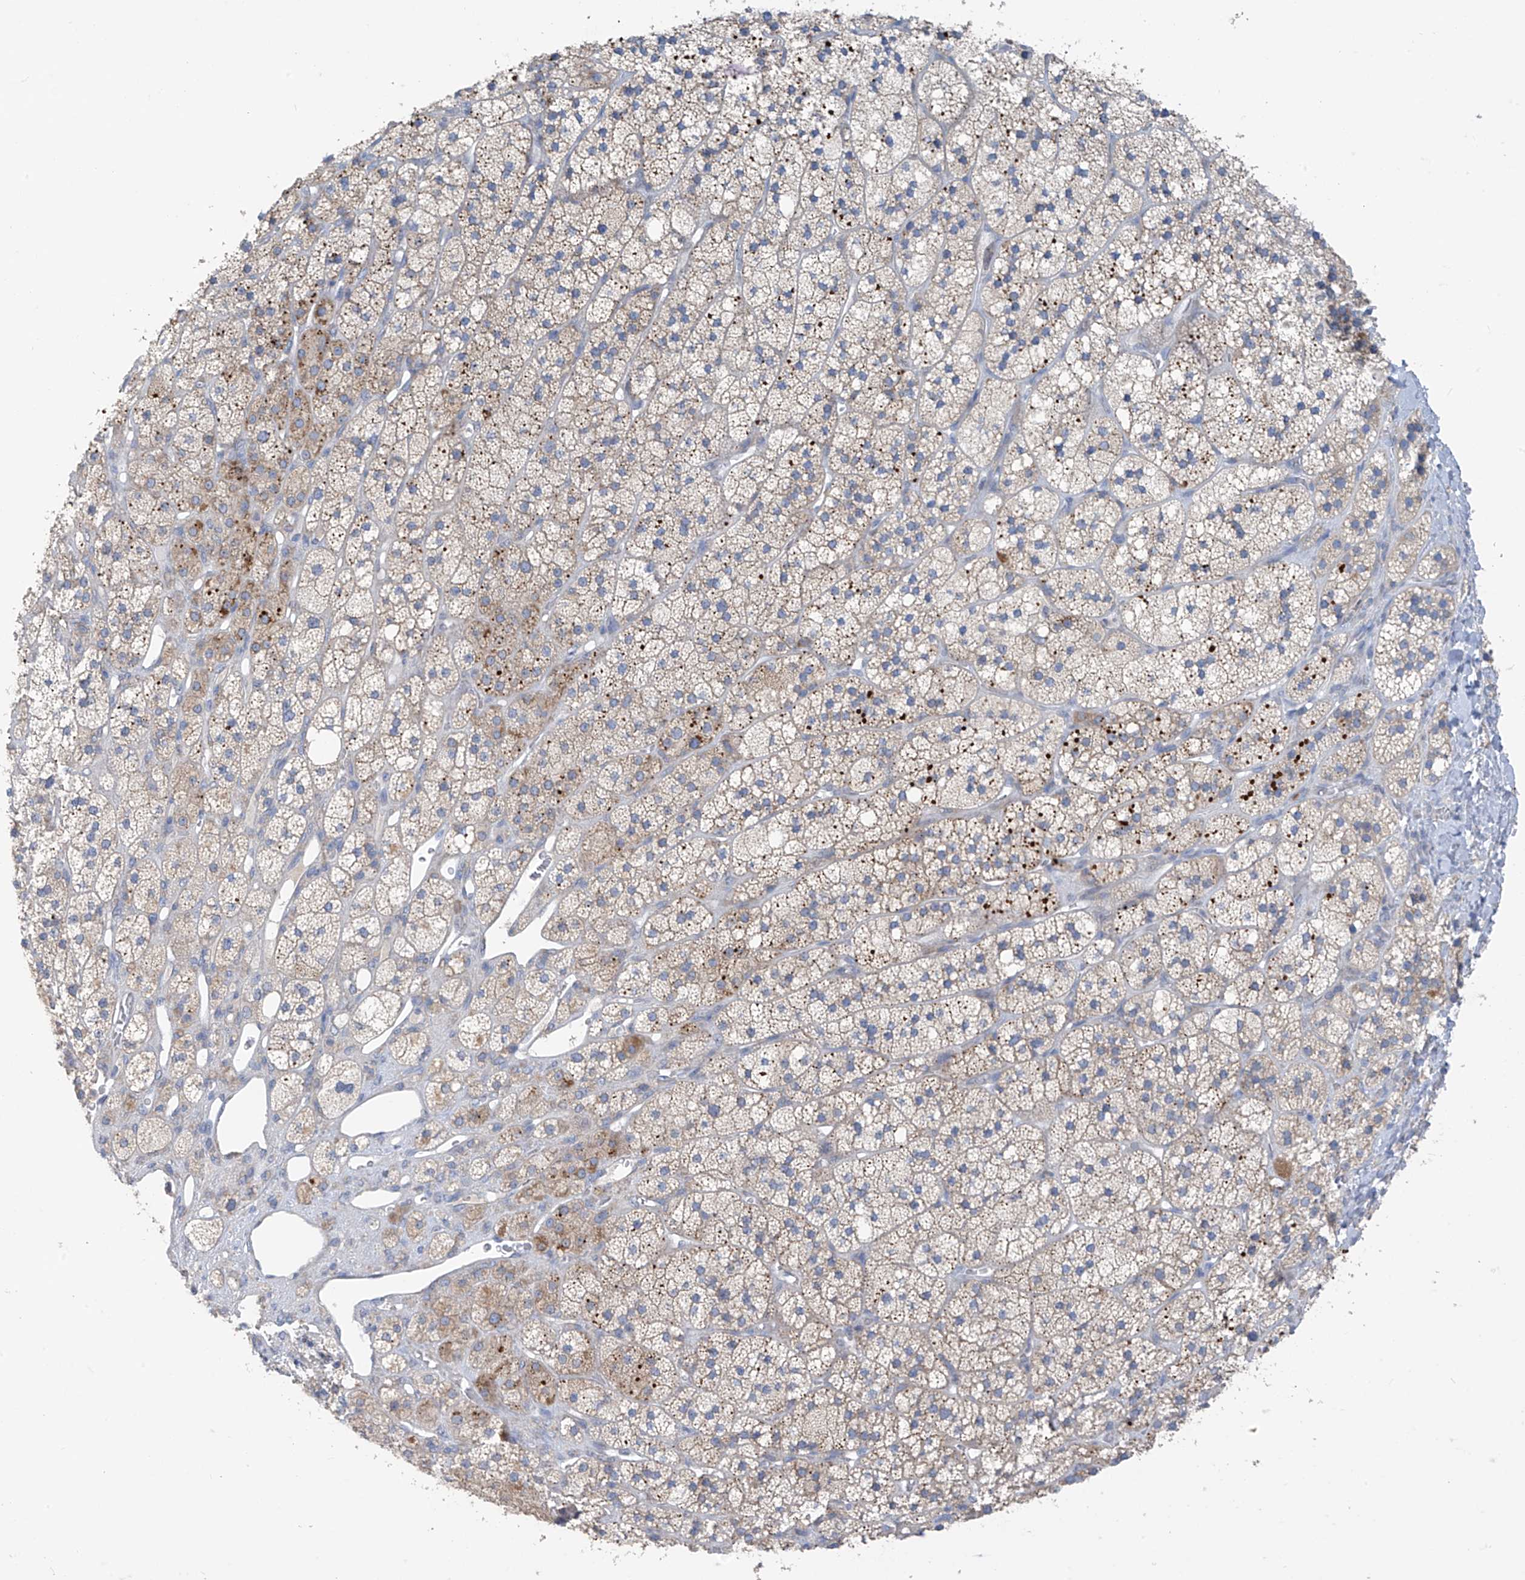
{"staining": {"intensity": "moderate", "quantity": "25%-75%", "location": "cytoplasmic/membranous"}, "tissue": "adrenal gland", "cell_type": "Glandular cells", "image_type": "normal", "snomed": [{"axis": "morphology", "description": "Normal tissue, NOS"}, {"axis": "topography", "description": "Adrenal gland"}], "caption": "Immunohistochemical staining of benign human adrenal gland displays moderate cytoplasmic/membranous protein expression in approximately 25%-75% of glandular cells. The staining is performed using DAB brown chromogen to label protein expression. The nuclei are counter-stained blue using hematoxylin.", "gene": "RPL4", "patient": {"sex": "male", "age": 61}}